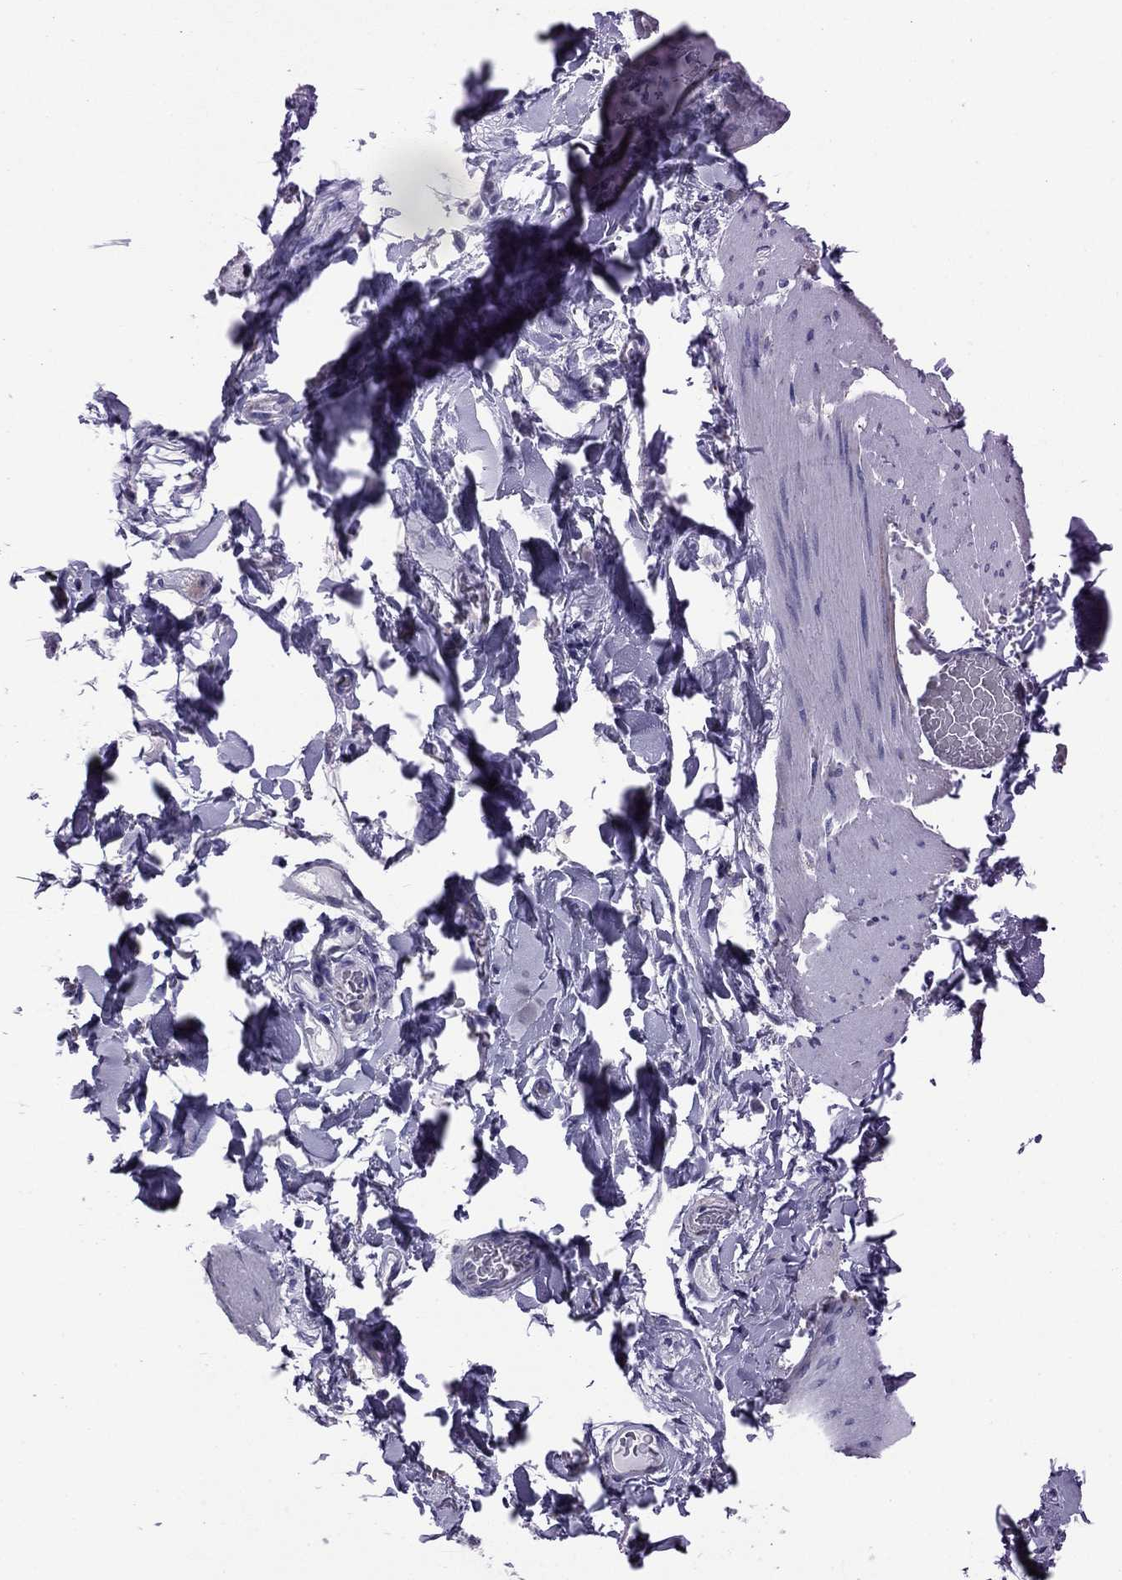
{"staining": {"intensity": "negative", "quantity": "none", "location": "none"}, "tissue": "soft tissue", "cell_type": "Fibroblasts", "image_type": "normal", "snomed": [{"axis": "morphology", "description": "Normal tissue, NOS"}, {"axis": "topography", "description": "Smooth muscle"}, {"axis": "topography", "description": "Duodenum"}, {"axis": "topography", "description": "Peripheral nerve tissue"}], "caption": "A high-resolution photomicrograph shows immunohistochemistry staining of normal soft tissue, which reveals no significant staining in fibroblasts.", "gene": "ACADSB", "patient": {"sex": "female", "age": 61}}